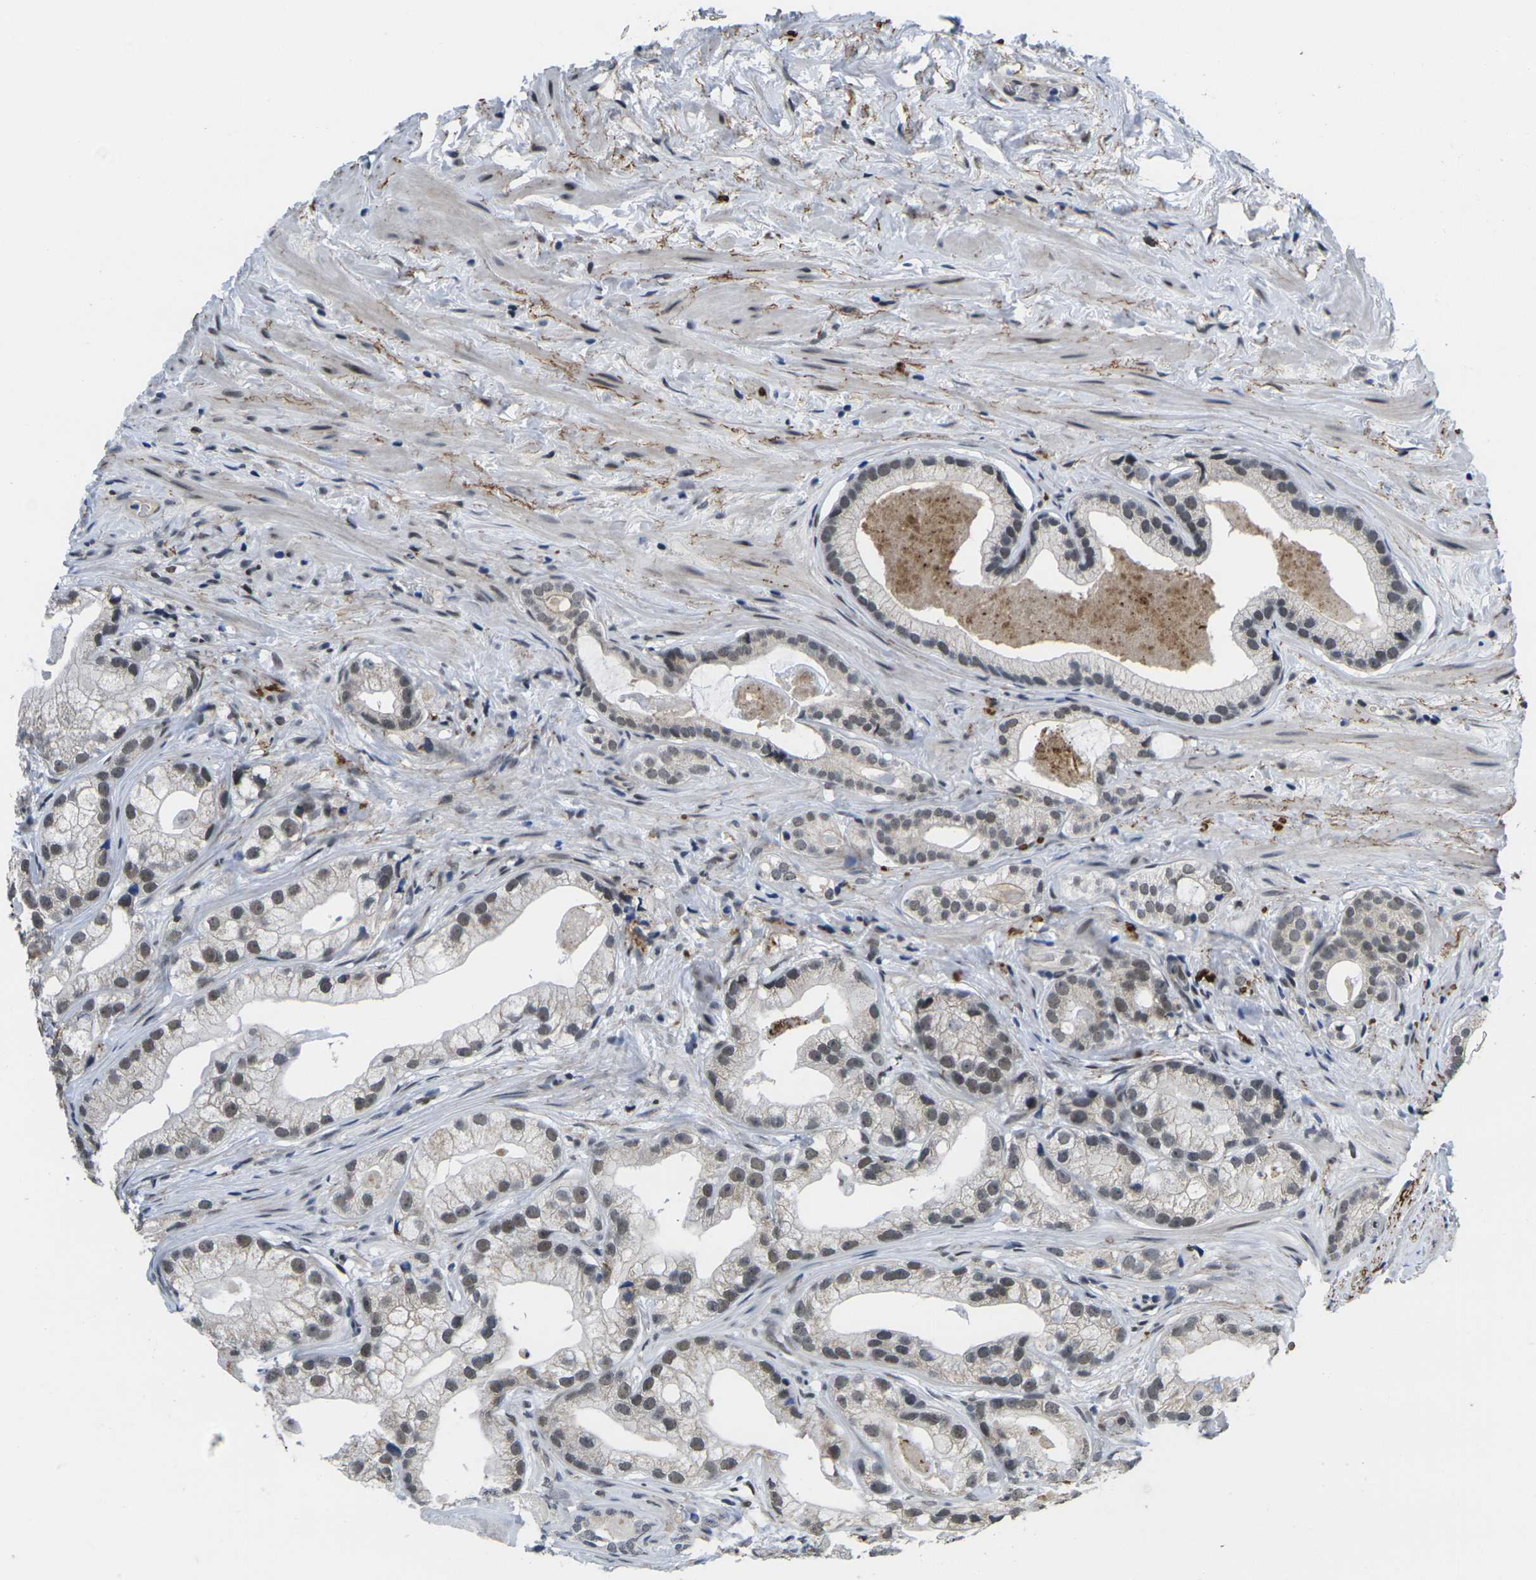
{"staining": {"intensity": "moderate", "quantity": "25%-75%", "location": "nuclear"}, "tissue": "prostate cancer", "cell_type": "Tumor cells", "image_type": "cancer", "snomed": [{"axis": "morphology", "description": "Adenocarcinoma, Low grade"}, {"axis": "topography", "description": "Prostate"}], "caption": "Brown immunohistochemical staining in human prostate cancer shows moderate nuclear expression in about 25%-75% of tumor cells.", "gene": "RBM7", "patient": {"sex": "male", "age": 59}}